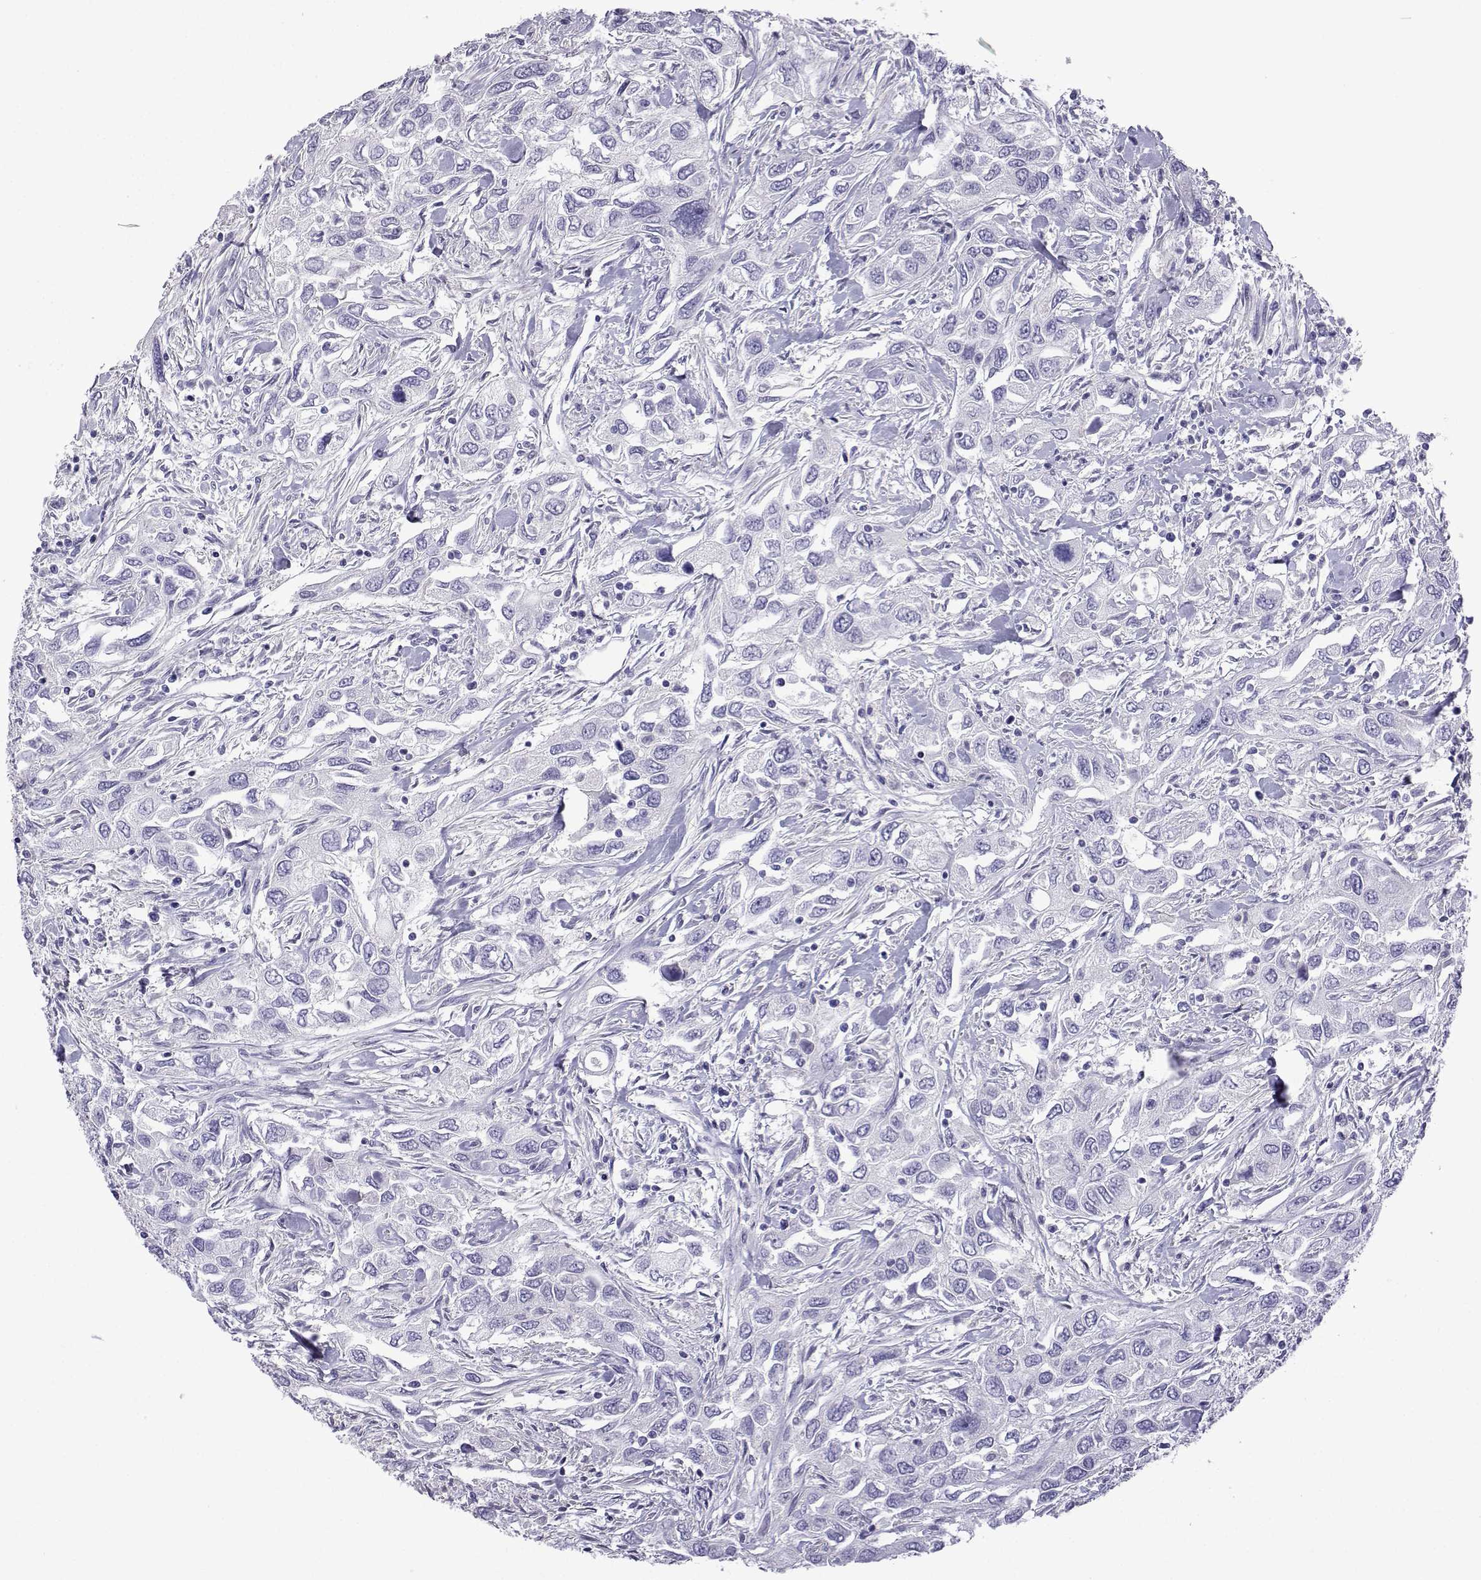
{"staining": {"intensity": "negative", "quantity": "none", "location": "none"}, "tissue": "urothelial cancer", "cell_type": "Tumor cells", "image_type": "cancer", "snomed": [{"axis": "morphology", "description": "Urothelial carcinoma, High grade"}, {"axis": "topography", "description": "Urinary bladder"}], "caption": "Immunohistochemistry image of human urothelial cancer stained for a protein (brown), which shows no expression in tumor cells.", "gene": "CFAP70", "patient": {"sex": "male", "age": 76}}